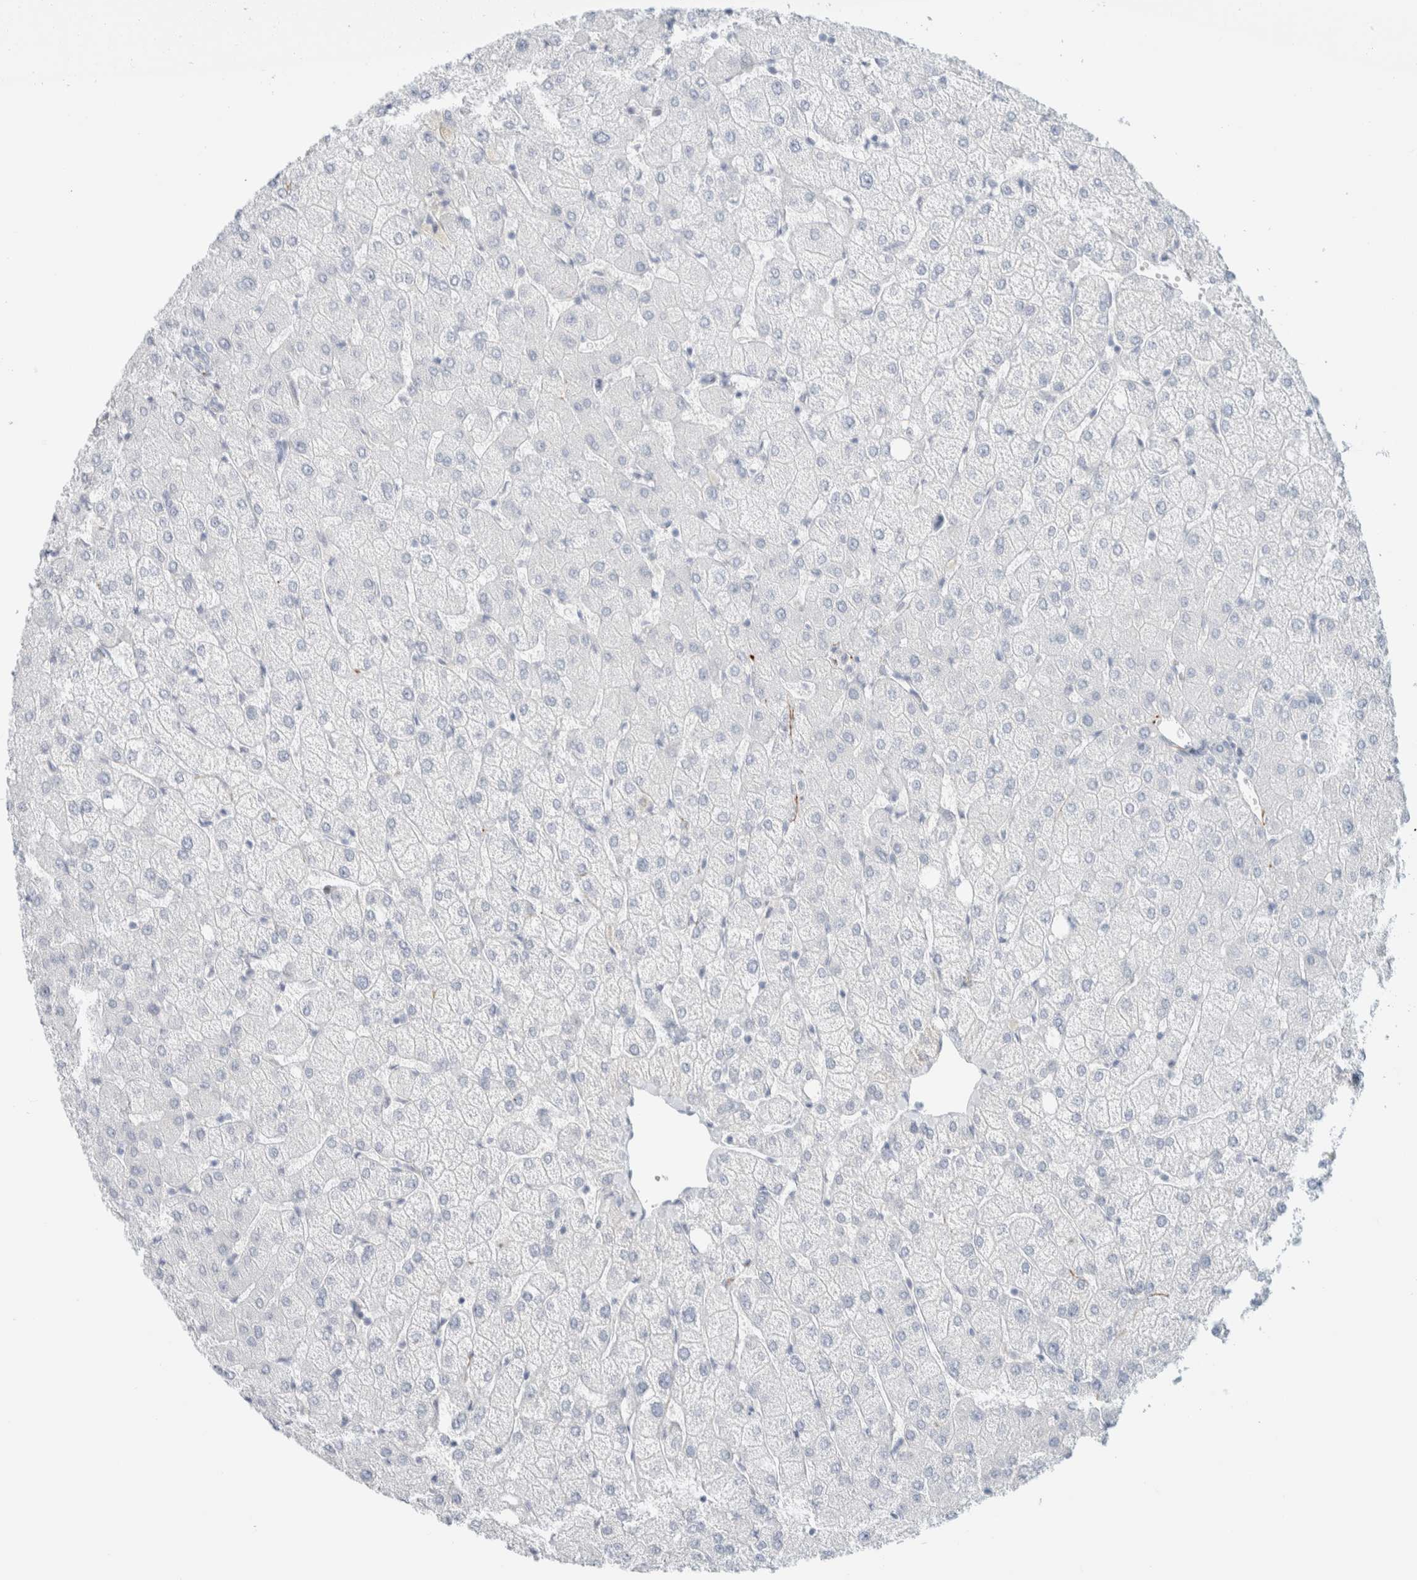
{"staining": {"intensity": "negative", "quantity": "none", "location": "none"}, "tissue": "liver", "cell_type": "Cholangiocytes", "image_type": "normal", "snomed": [{"axis": "morphology", "description": "Normal tissue, NOS"}, {"axis": "topography", "description": "Liver"}], "caption": "High power microscopy image of an IHC image of normal liver, revealing no significant positivity in cholangiocytes.", "gene": "ATCAY", "patient": {"sex": "female", "age": 54}}